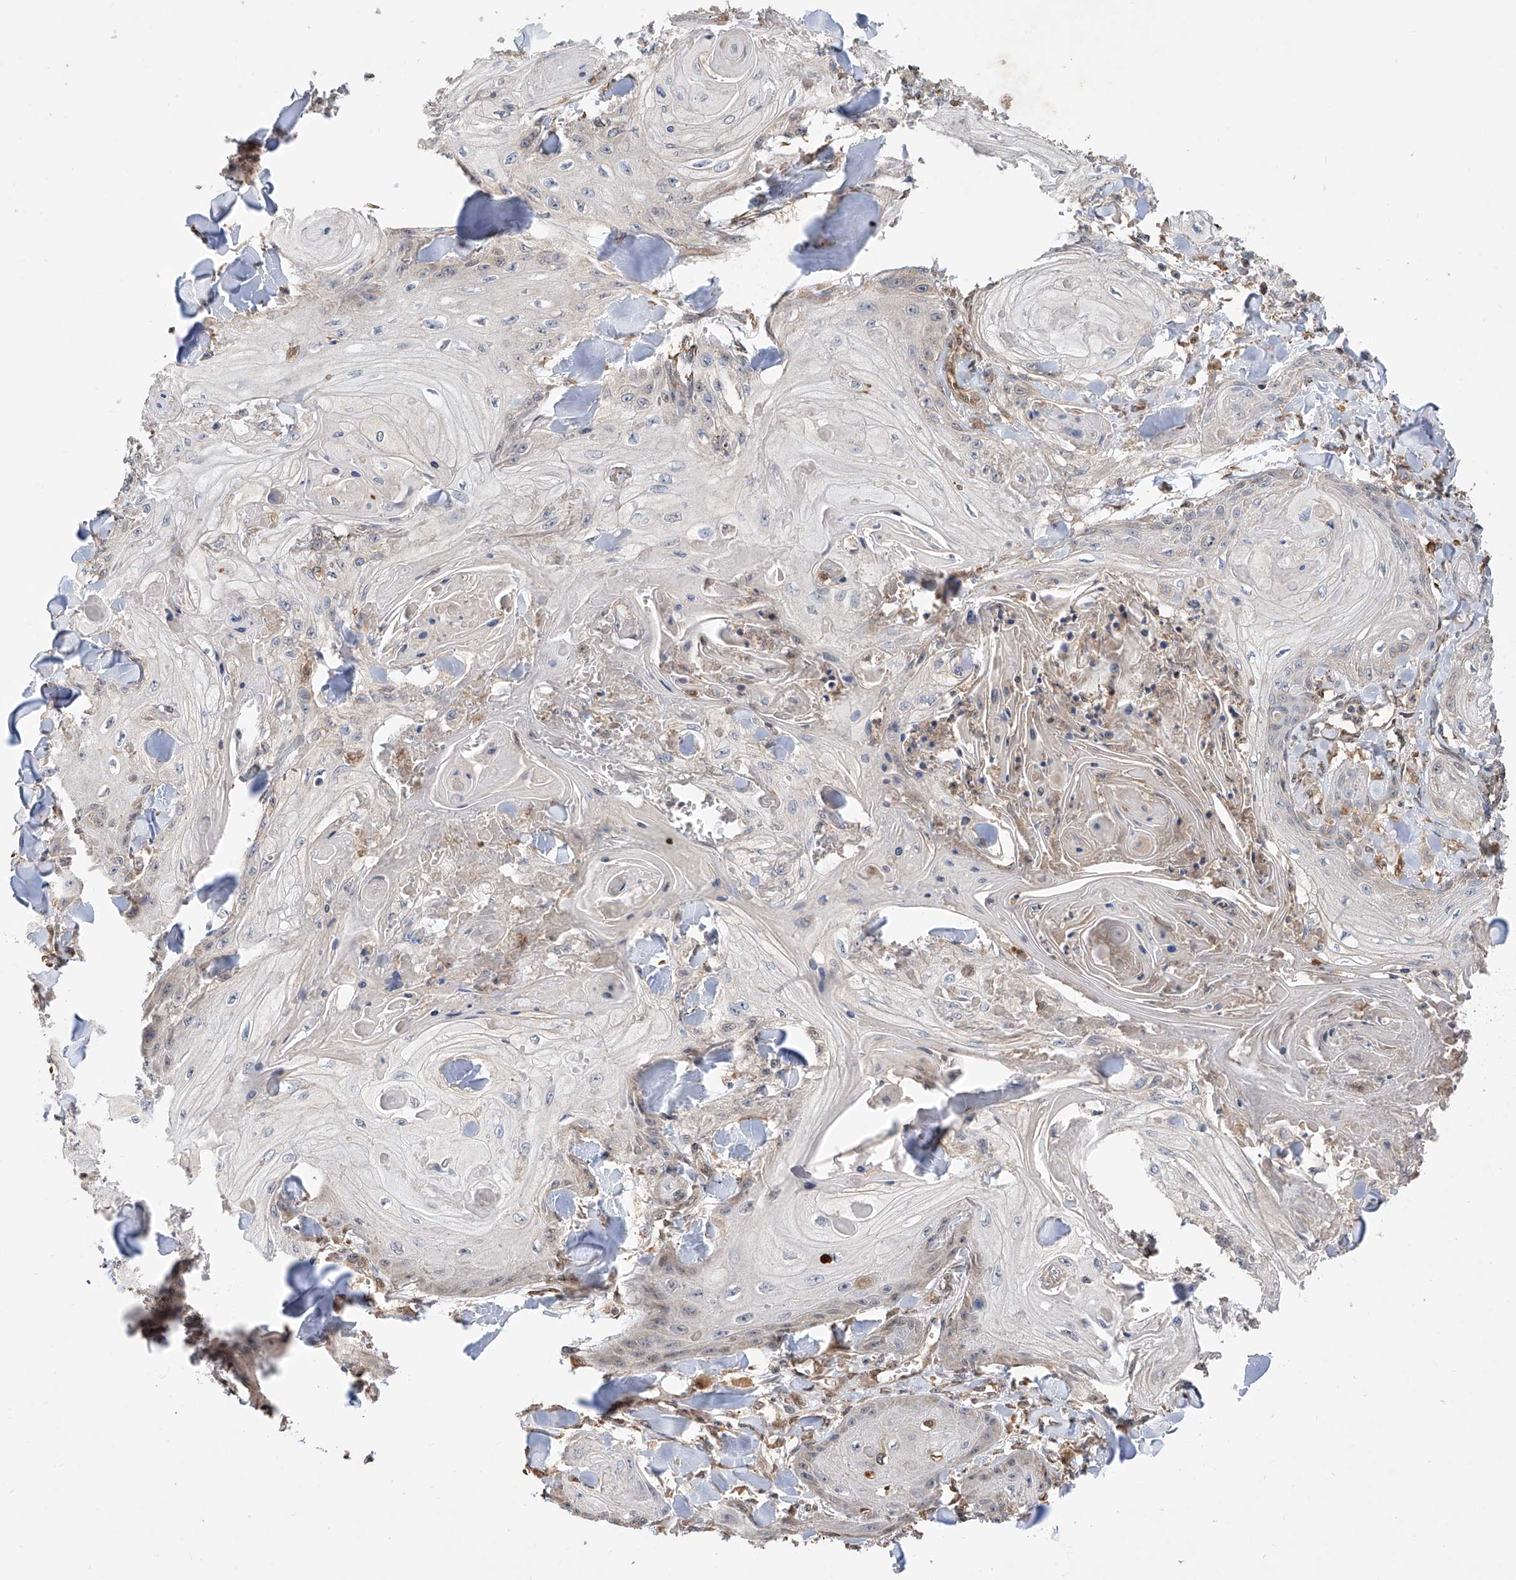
{"staining": {"intensity": "negative", "quantity": "none", "location": "none"}, "tissue": "skin cancer", "cell_type": "Tumor cells", "image_type": "cancer", "snomed": [{"axis": "morphology", "description": "Squamous cell carcinoma, NOS"}, {"axis": "topography", "description": "Skin"}], "caption": "The photomicrograph demonstrates no staining of tumor cells in squamous cell carcinoma (skin).", "gene": "RILPL2", "patient": {"sex": "male", "age": 74}}